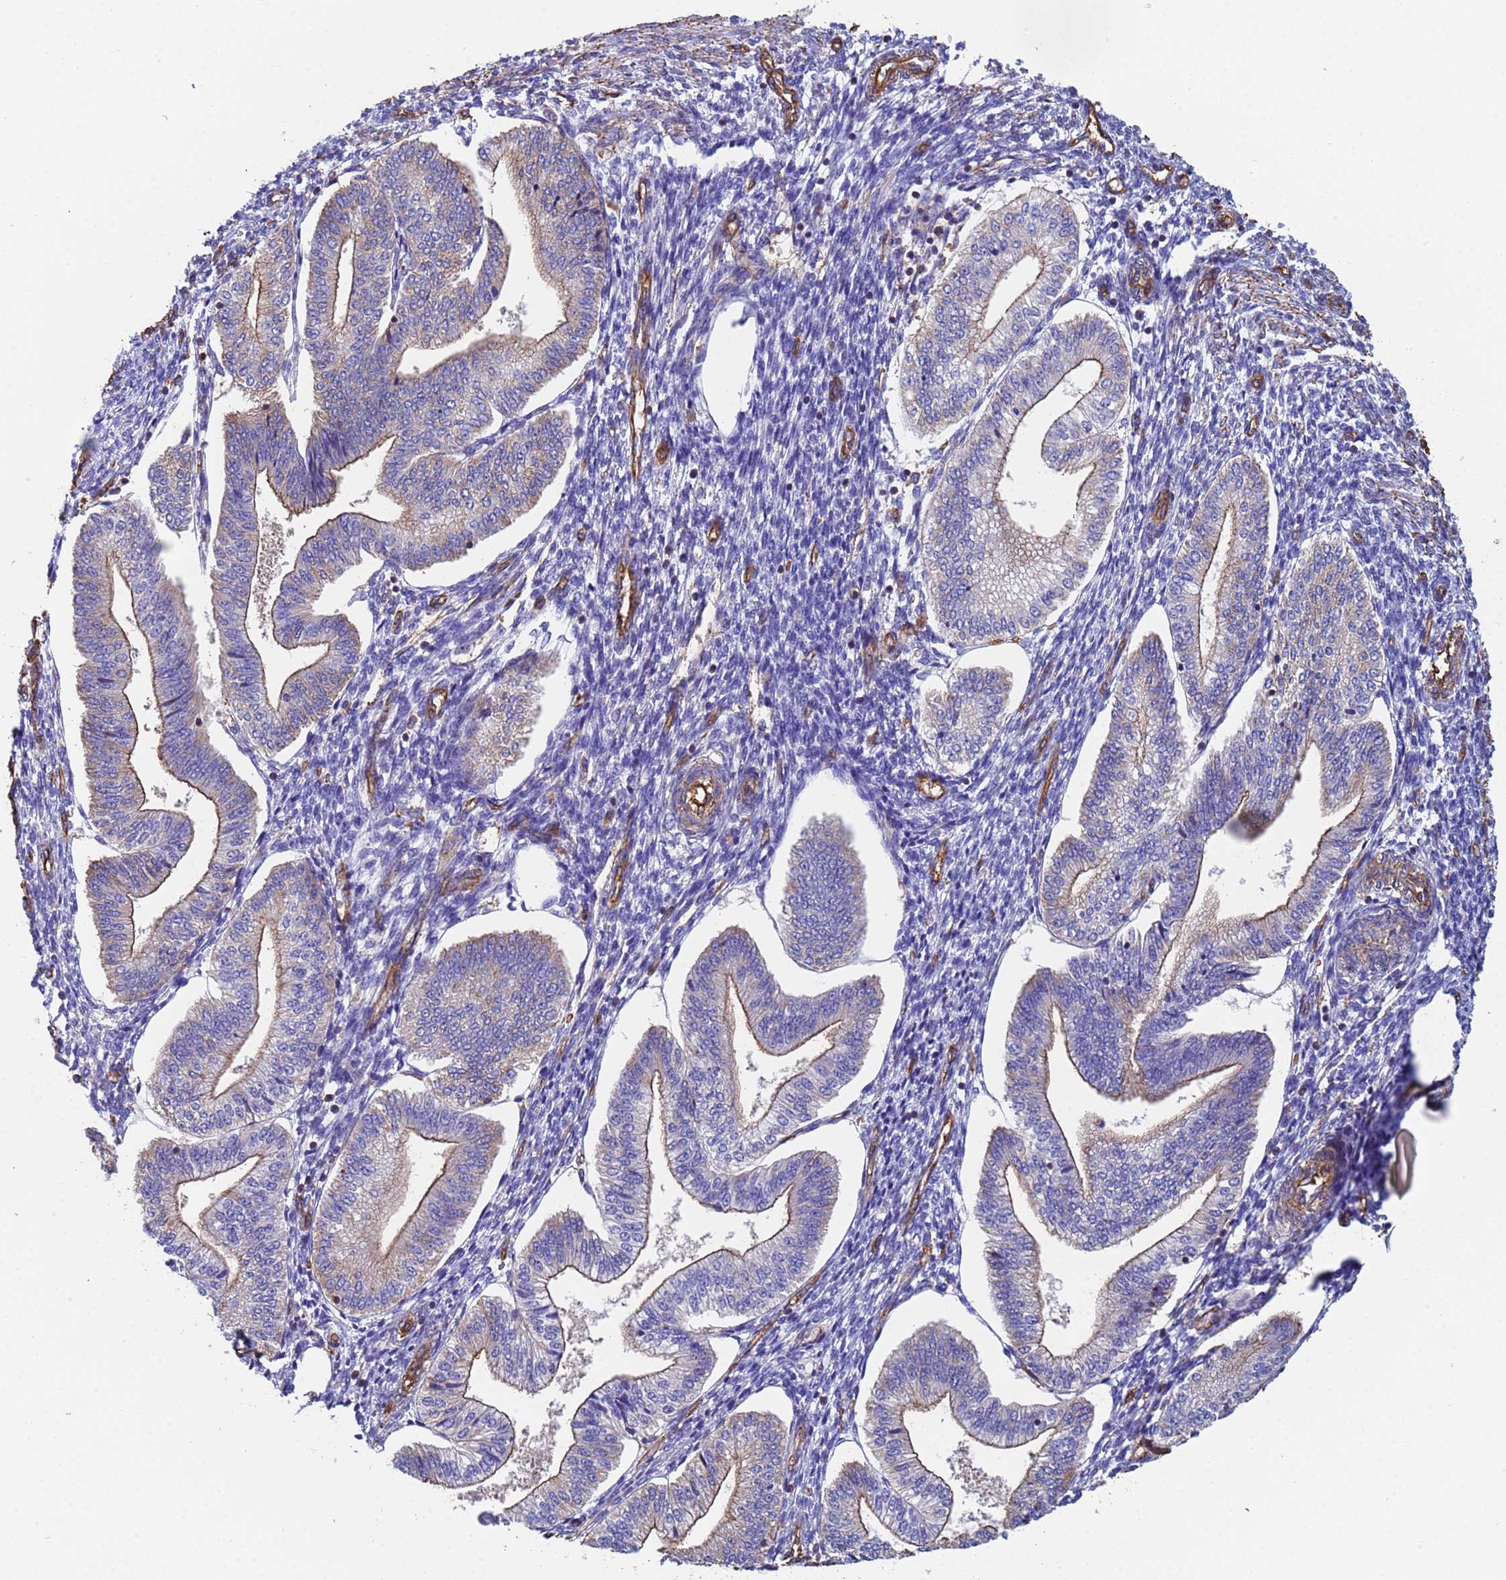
{"staining": {"intensity": "negative", "quantity": "none", "location": "none"}, "tissue": "endometrium", "cell_type": "Cells in endometrial stroma", "image_type": "normal", "snomed": [{"axis": "morphology", "description": "Normal tissue, NOS"}, {"axis": "topography", "description": "Endometrium"}], "caption": "Immunohistochemistry (IHC) of unremarkable endometrium exhibits no staining in cells in endometrial stroma.", "gene": "MYL12A", "patient": {"sex": "female", "age": 34}}